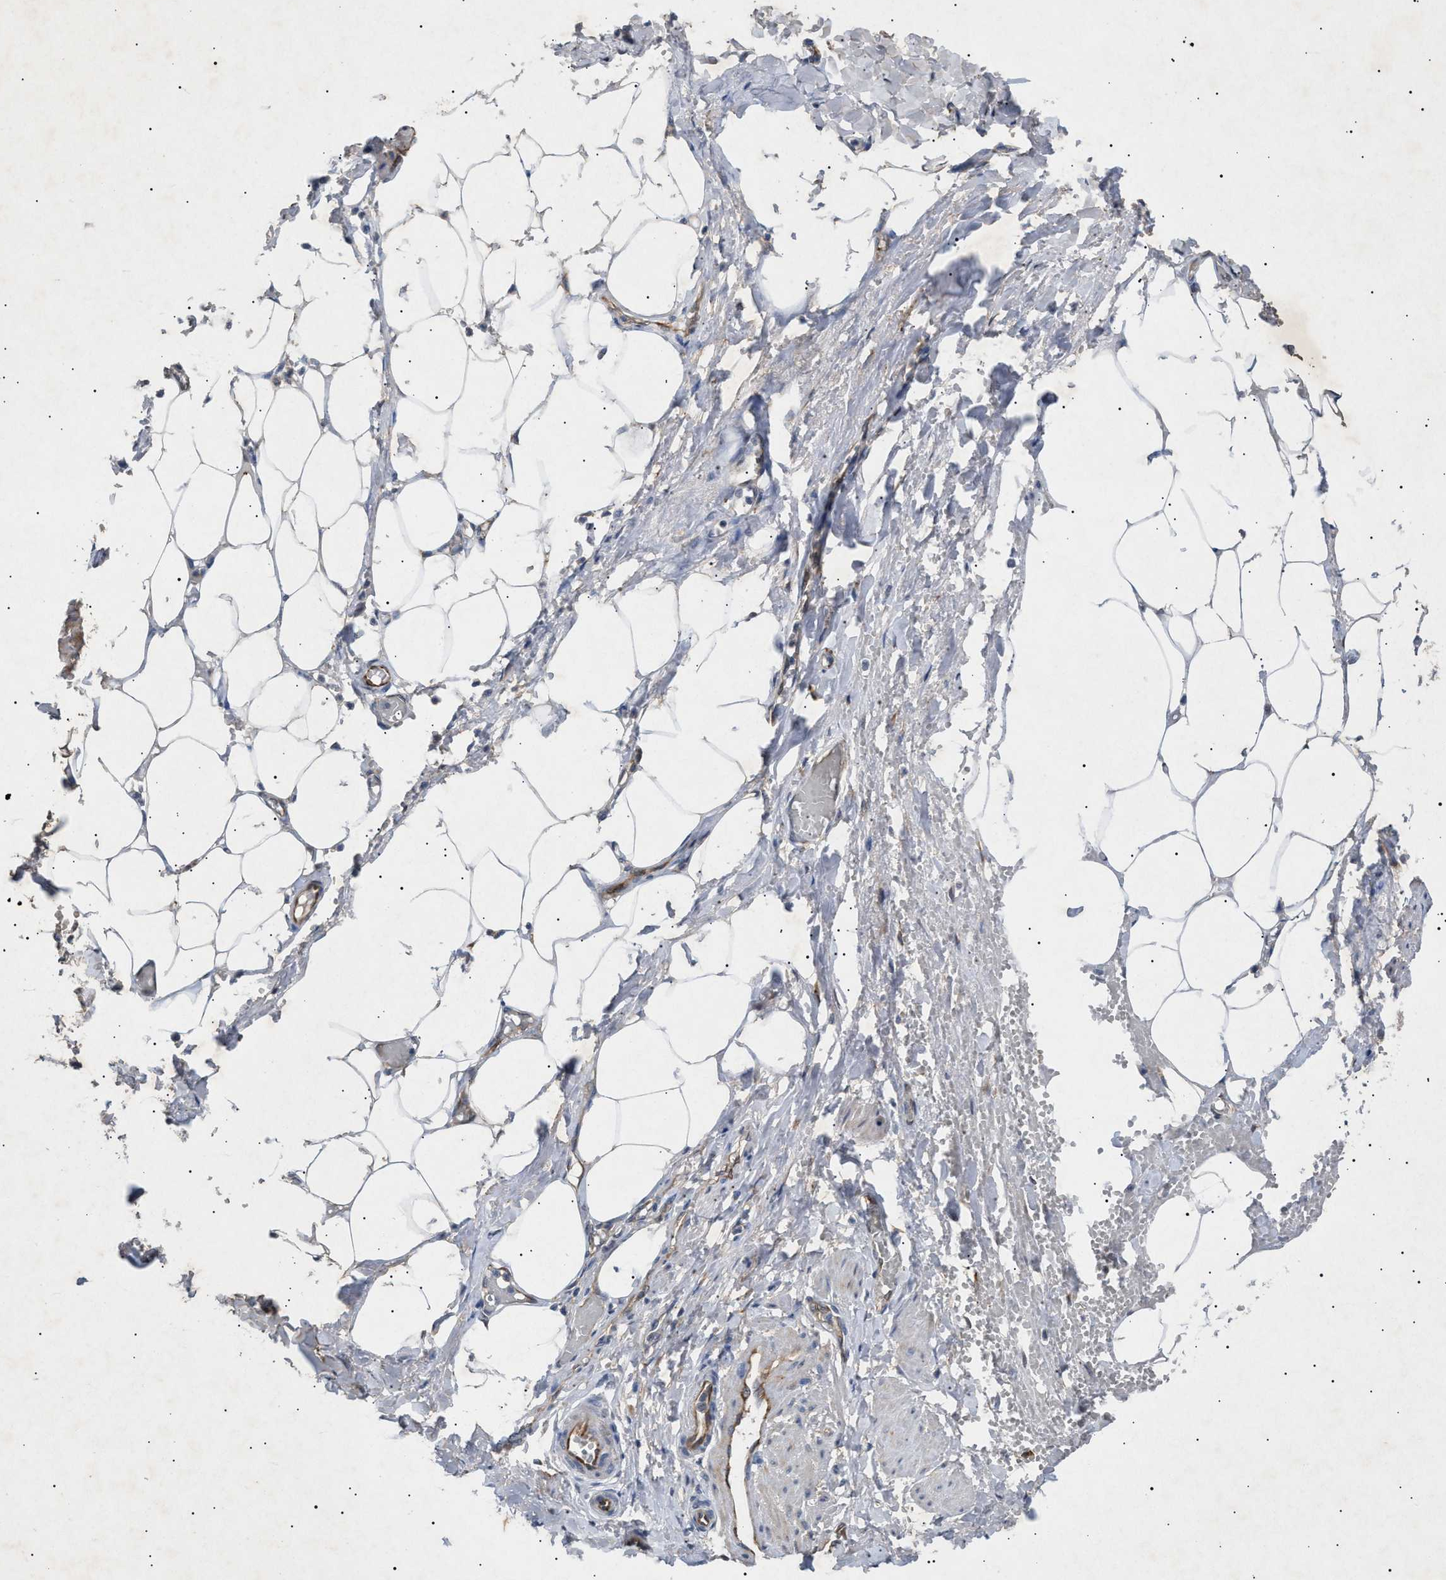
{"staining": {"intensity": "moderate", "quantity": "25%-75%", "location": "cytoplasmic/membranous"}, "tissue": "adipose tissue", "cell_type": "Adipocytes", "image_type": "normal", "snomed": [{"axis": "morphology", "description": "Normal tissue, NOS"}, {"axis": "topography", "description": "Soft tissue"}, {"axis": "topography", "description": "Vascular tissue"}], "caption": "A brown stain highlights moderate cytoplasmic/membranous staining of a protein in adipocytes of benign human adipose tissue.", "gene": "SIRT5", "patient": {"sex": "female", "age": 35}}